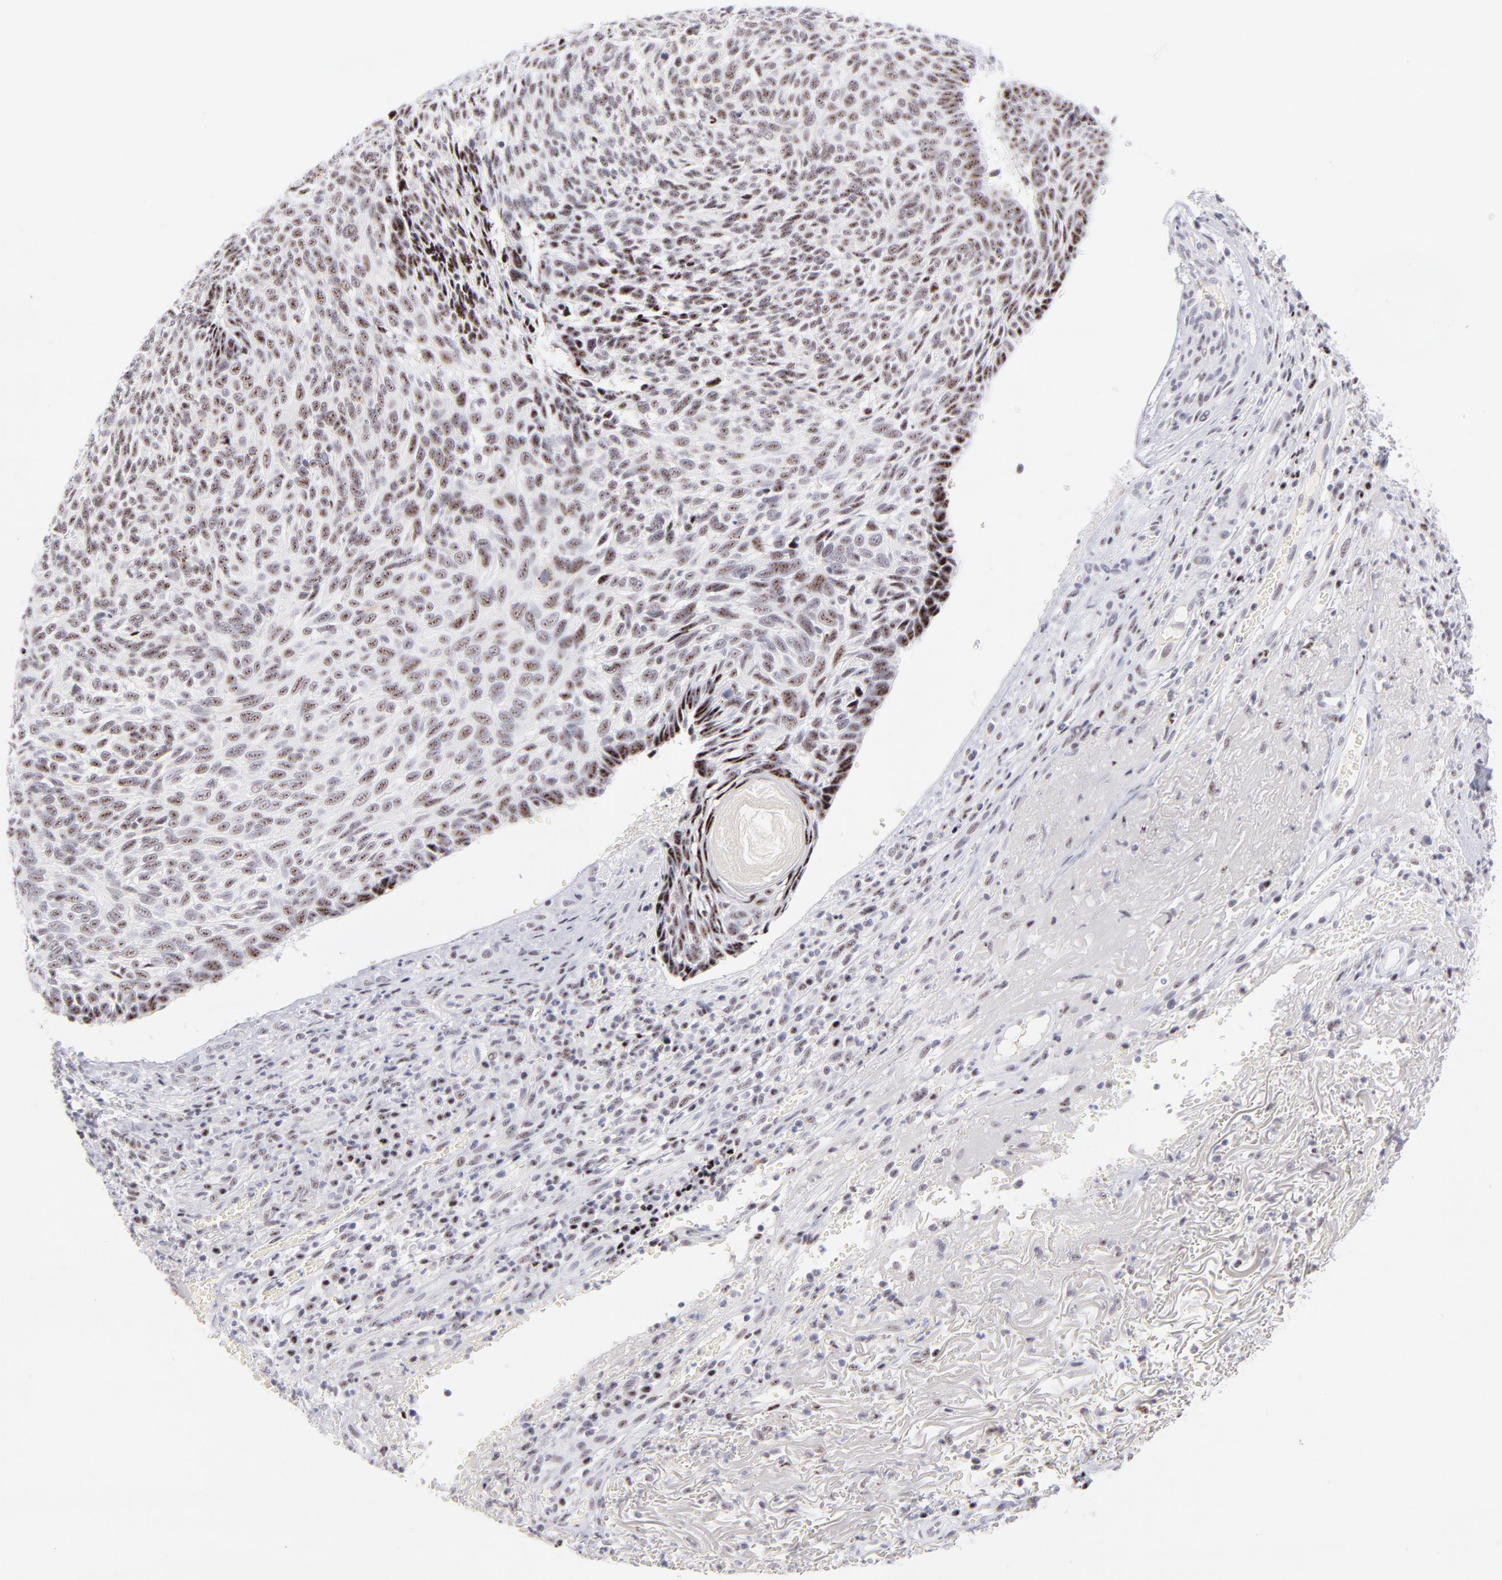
{"staining": {"intensity": "moderate", "quantity": ">75%", "location": "nuclear"}, "tissue": "skin cancer", "cell_type": "Tumor cells", "image_type": "cancer", "snomed": [{"axis": "morphology", "description": "Basal cell carcinoma"}, {"axis": "topography", "description": "Skin"}], "caption": "Tumor cells show medium levels of moderate nuclear staining in approximately >75% of cells in human skin cancer.", "gene": "CDC25C", "patient": {"sex": "male", "age": 72}}